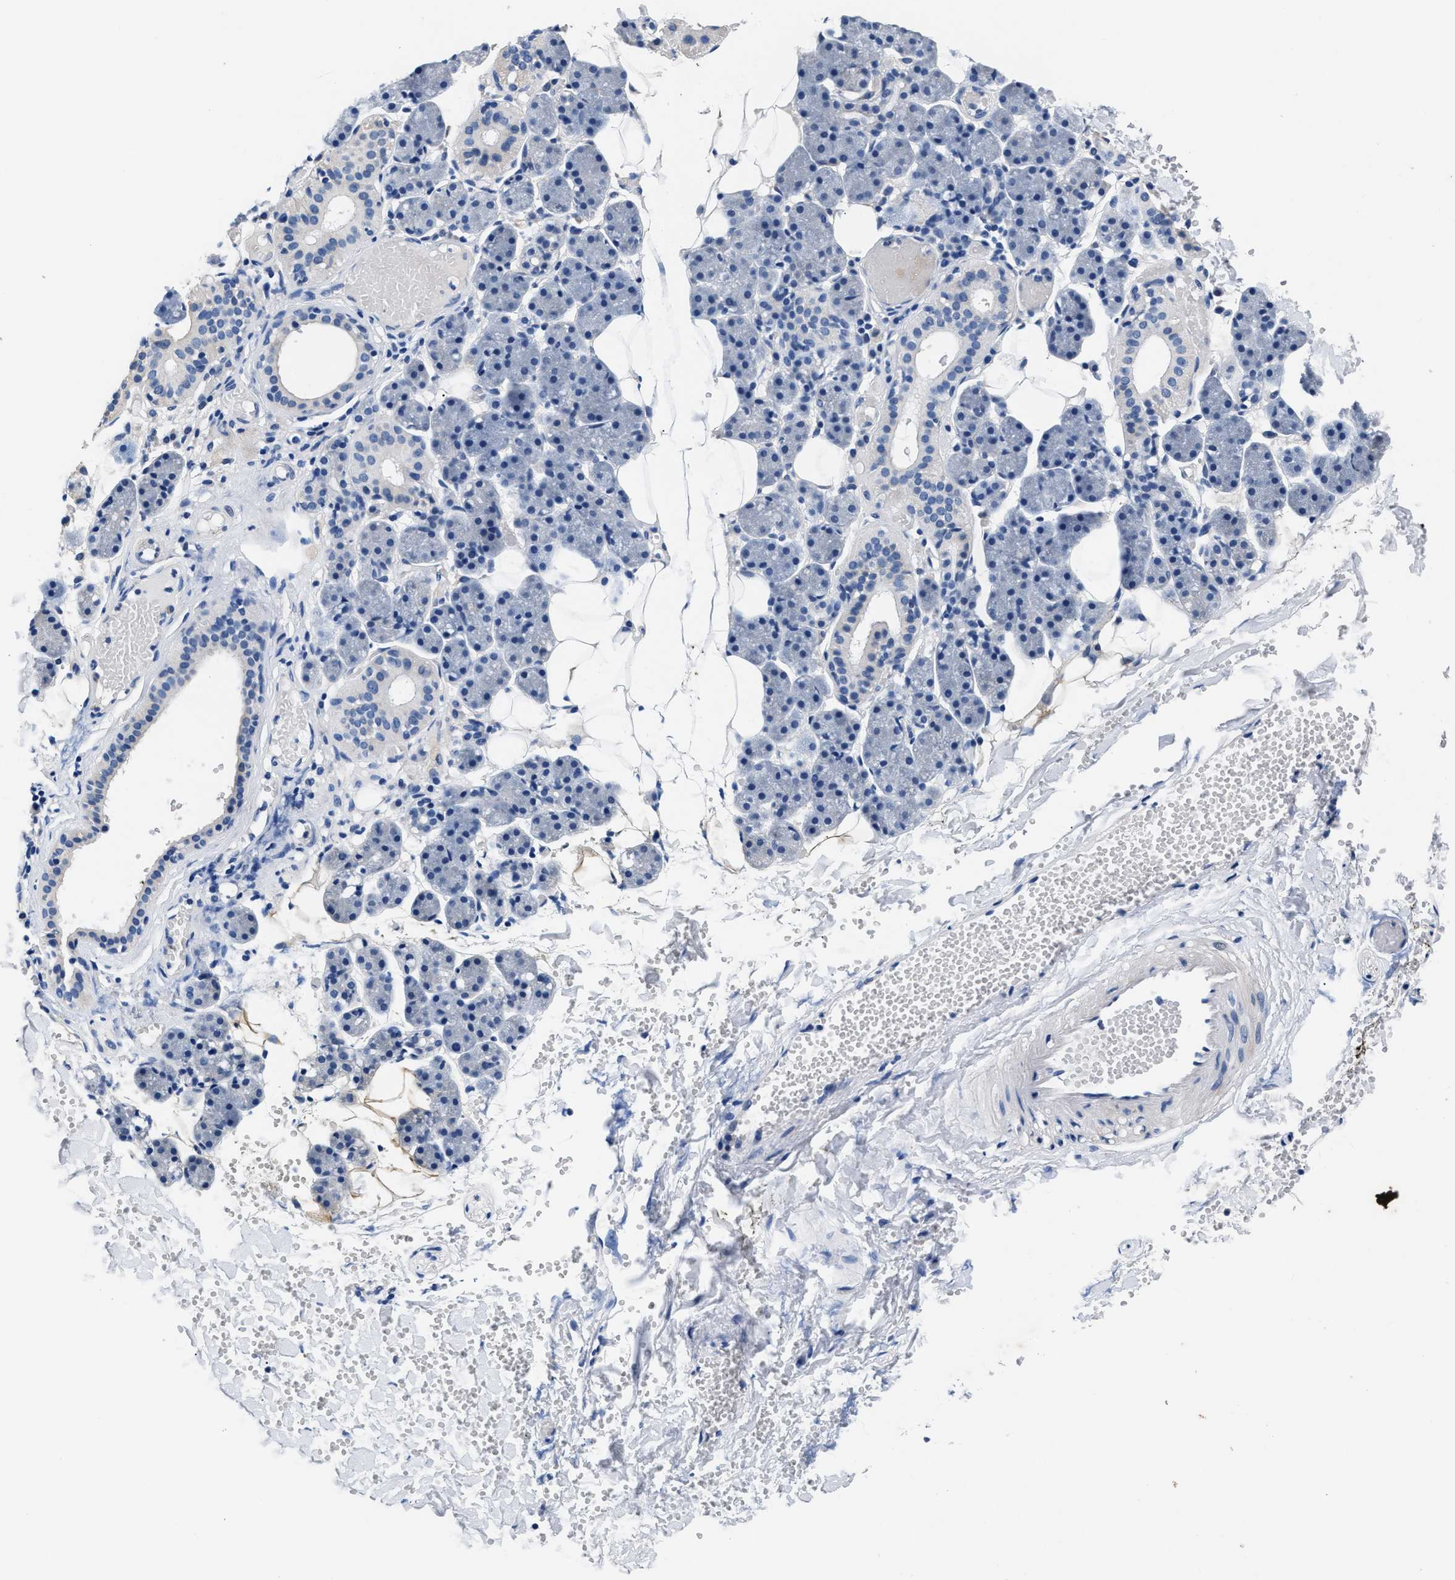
{"staining": {"intensity": "negative", "quantity": "none", "location": "none"}, "tissue": "salivary gland", "cell_type": "Glandular cells", "image_type": "normal", "snomed": [{"axis": "morphology", "description": "Normal tissue, NOS"}, {"axis": "topography", "description": "Salivary gland"}], "caption": "An image of human salivary gland is negative for staining in glandular cells. (Stains: DAB (3,3'-diaminobenzidine) immunohistochemistry with hematoxylin counter stain, Microscopy: brightfield microscopy at high magnification).", "gene": "GSTM1", "patient": {"sex": "female", "age": 33}}